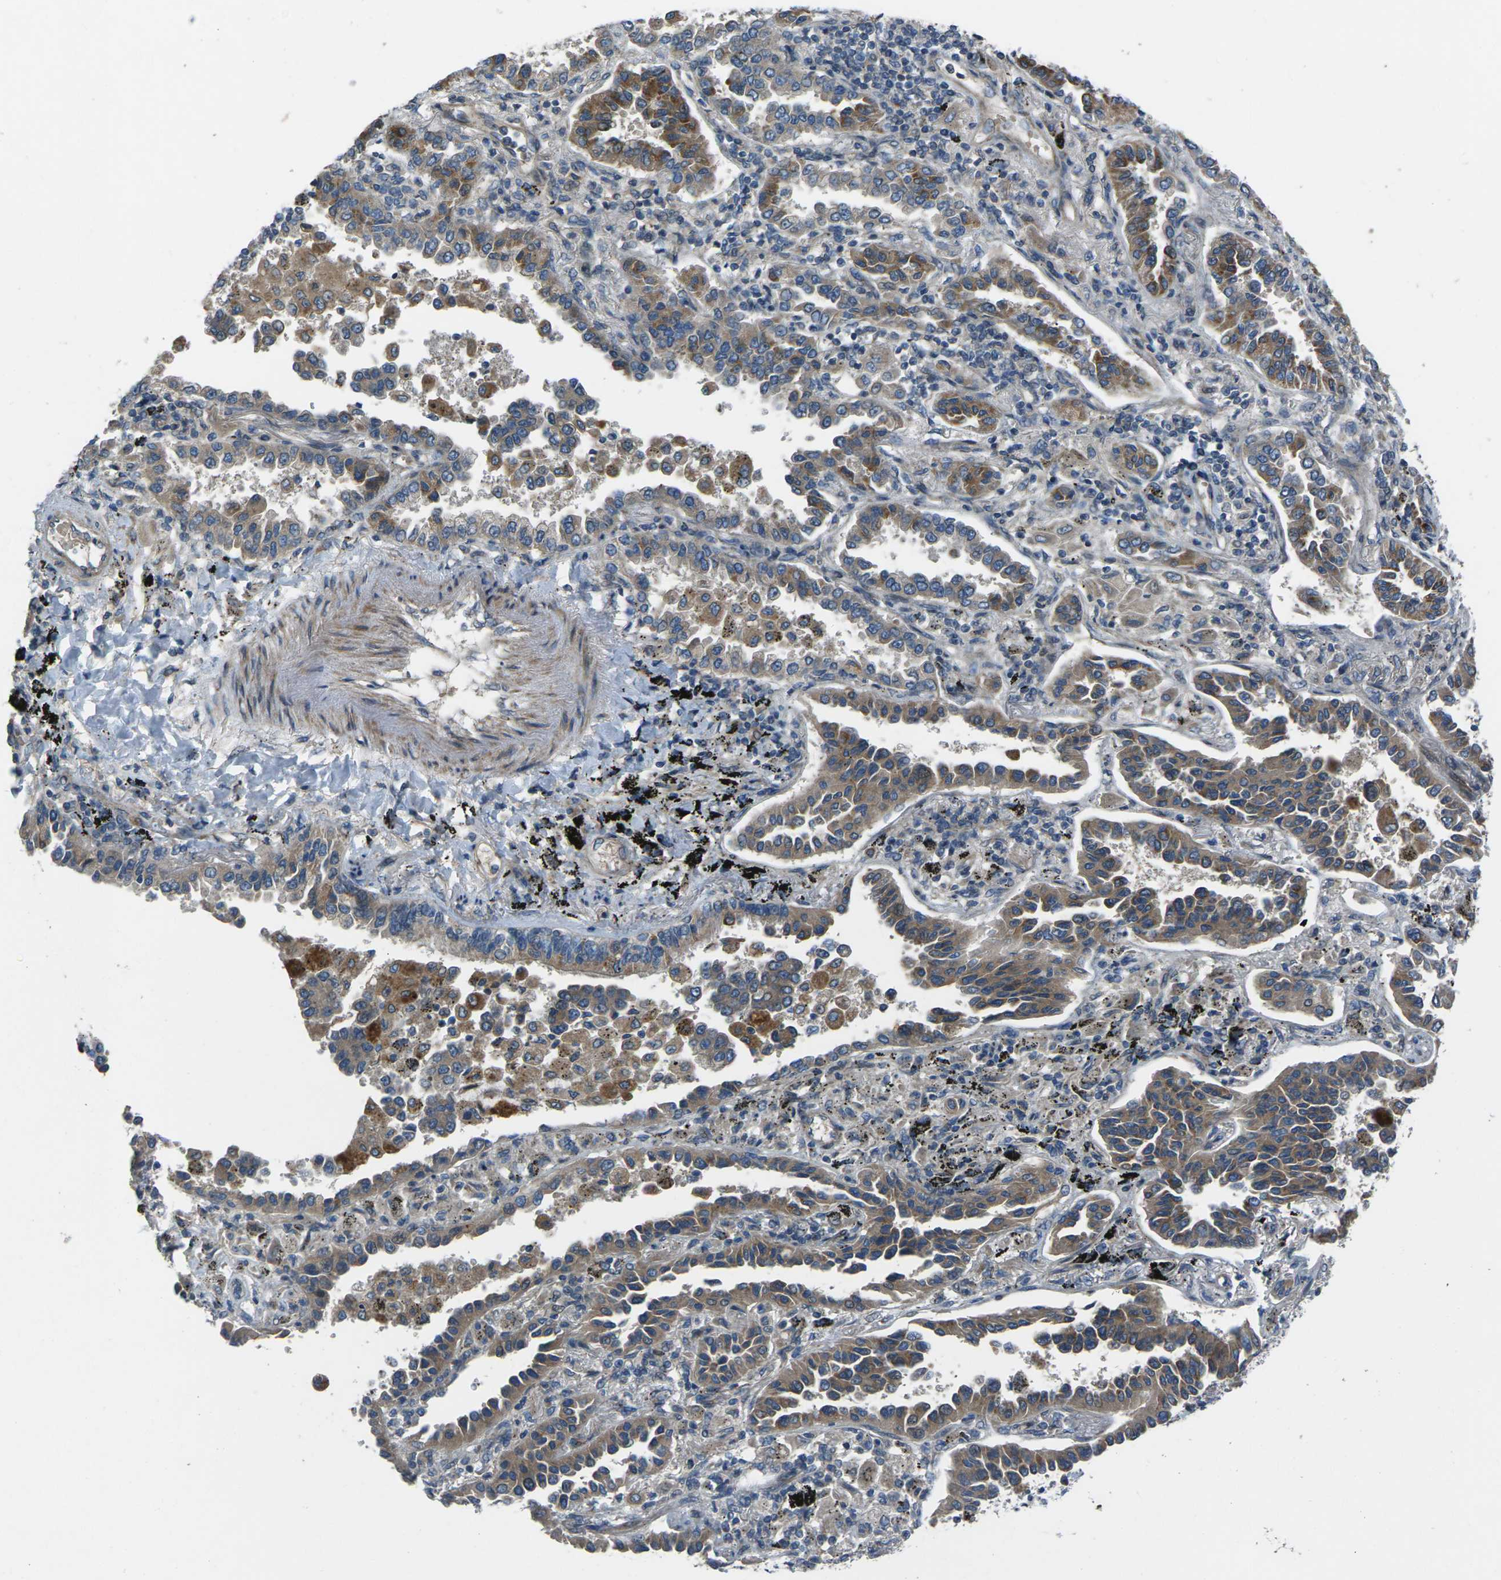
{"staining": {"intensity": "moderate", "quantity": ">75%", "location": "cytoplasmic/membranous"}, "tissue": "lung cancer", "cell_type": "Tumor cells", "image_type": "cancer", "snomed": [{"axis": "morphology", "description": "Normal tissue, NOS"}, {"axis": "morphology", "description": "Adenocarcinoma, NOS"}, {"axis": "topography", "description": "Lung"}], "caption": "Adenocarcinoma (lung) stained with DAB IHC shows medium levels of moderate cytoplasmic/membranous positivity in about >75% of tumor cells.", "gene": "EDNRA", "patient": {"sex": "male", "age": 59}}